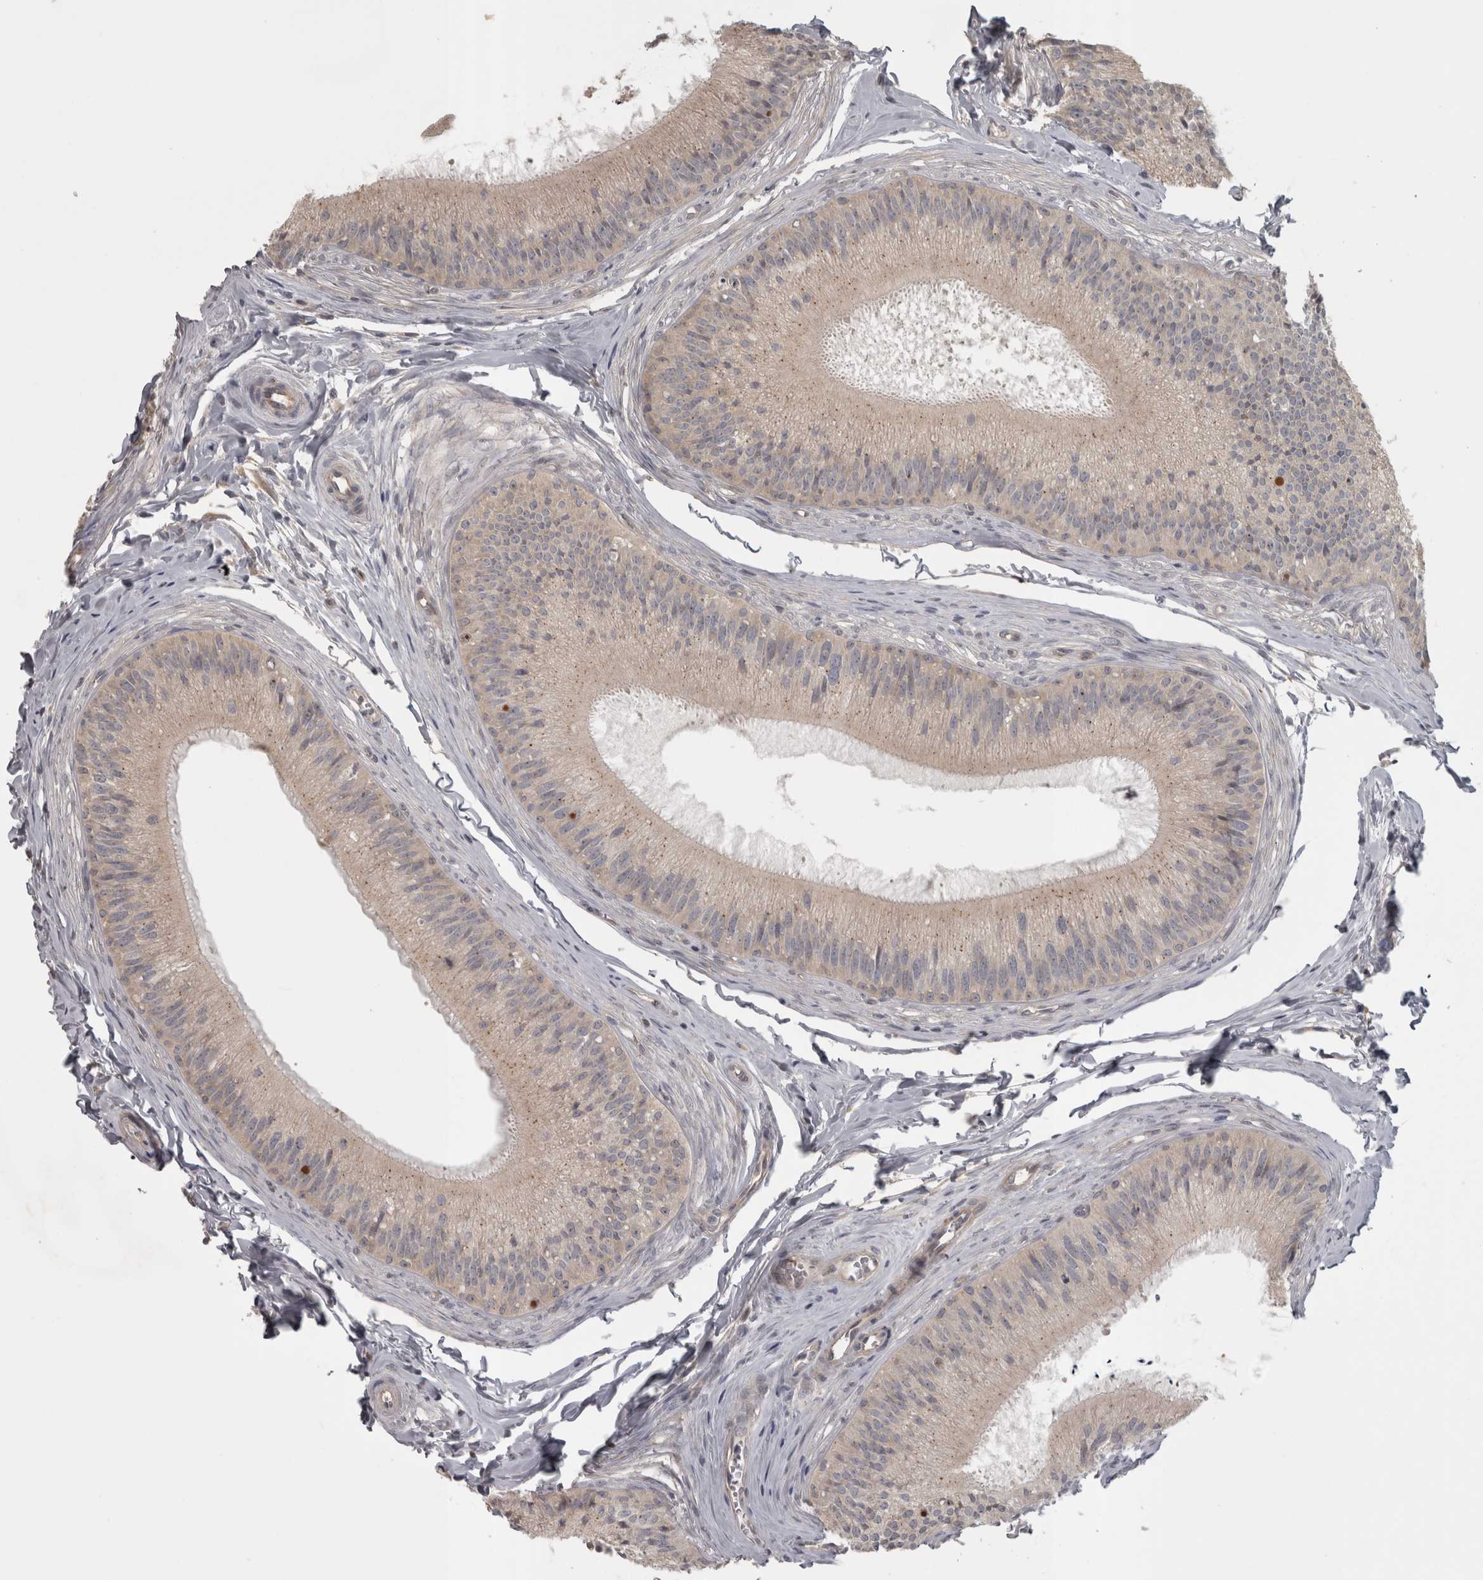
{"staining": {"intensity": "moderate", "quantity": "25%-75%", "location": "cytoplasmic/membranous"}, "tissue": "epididymis", "cell_type": "Glandular cells", "image_type": "normal", "snomed": [{"axis": "morphology", "description": "Normal tissue, NOS"}, {"axis": "topography", "description": "Epididymis"}], "caption": "Human epididymis stained with a brown dye displays moderate cytoplasmic/membranous positive staining in about 25%-75% of glandular cells.", "gene": "SLCO5A1", "patient": {"sex": "male", "age": 31}}